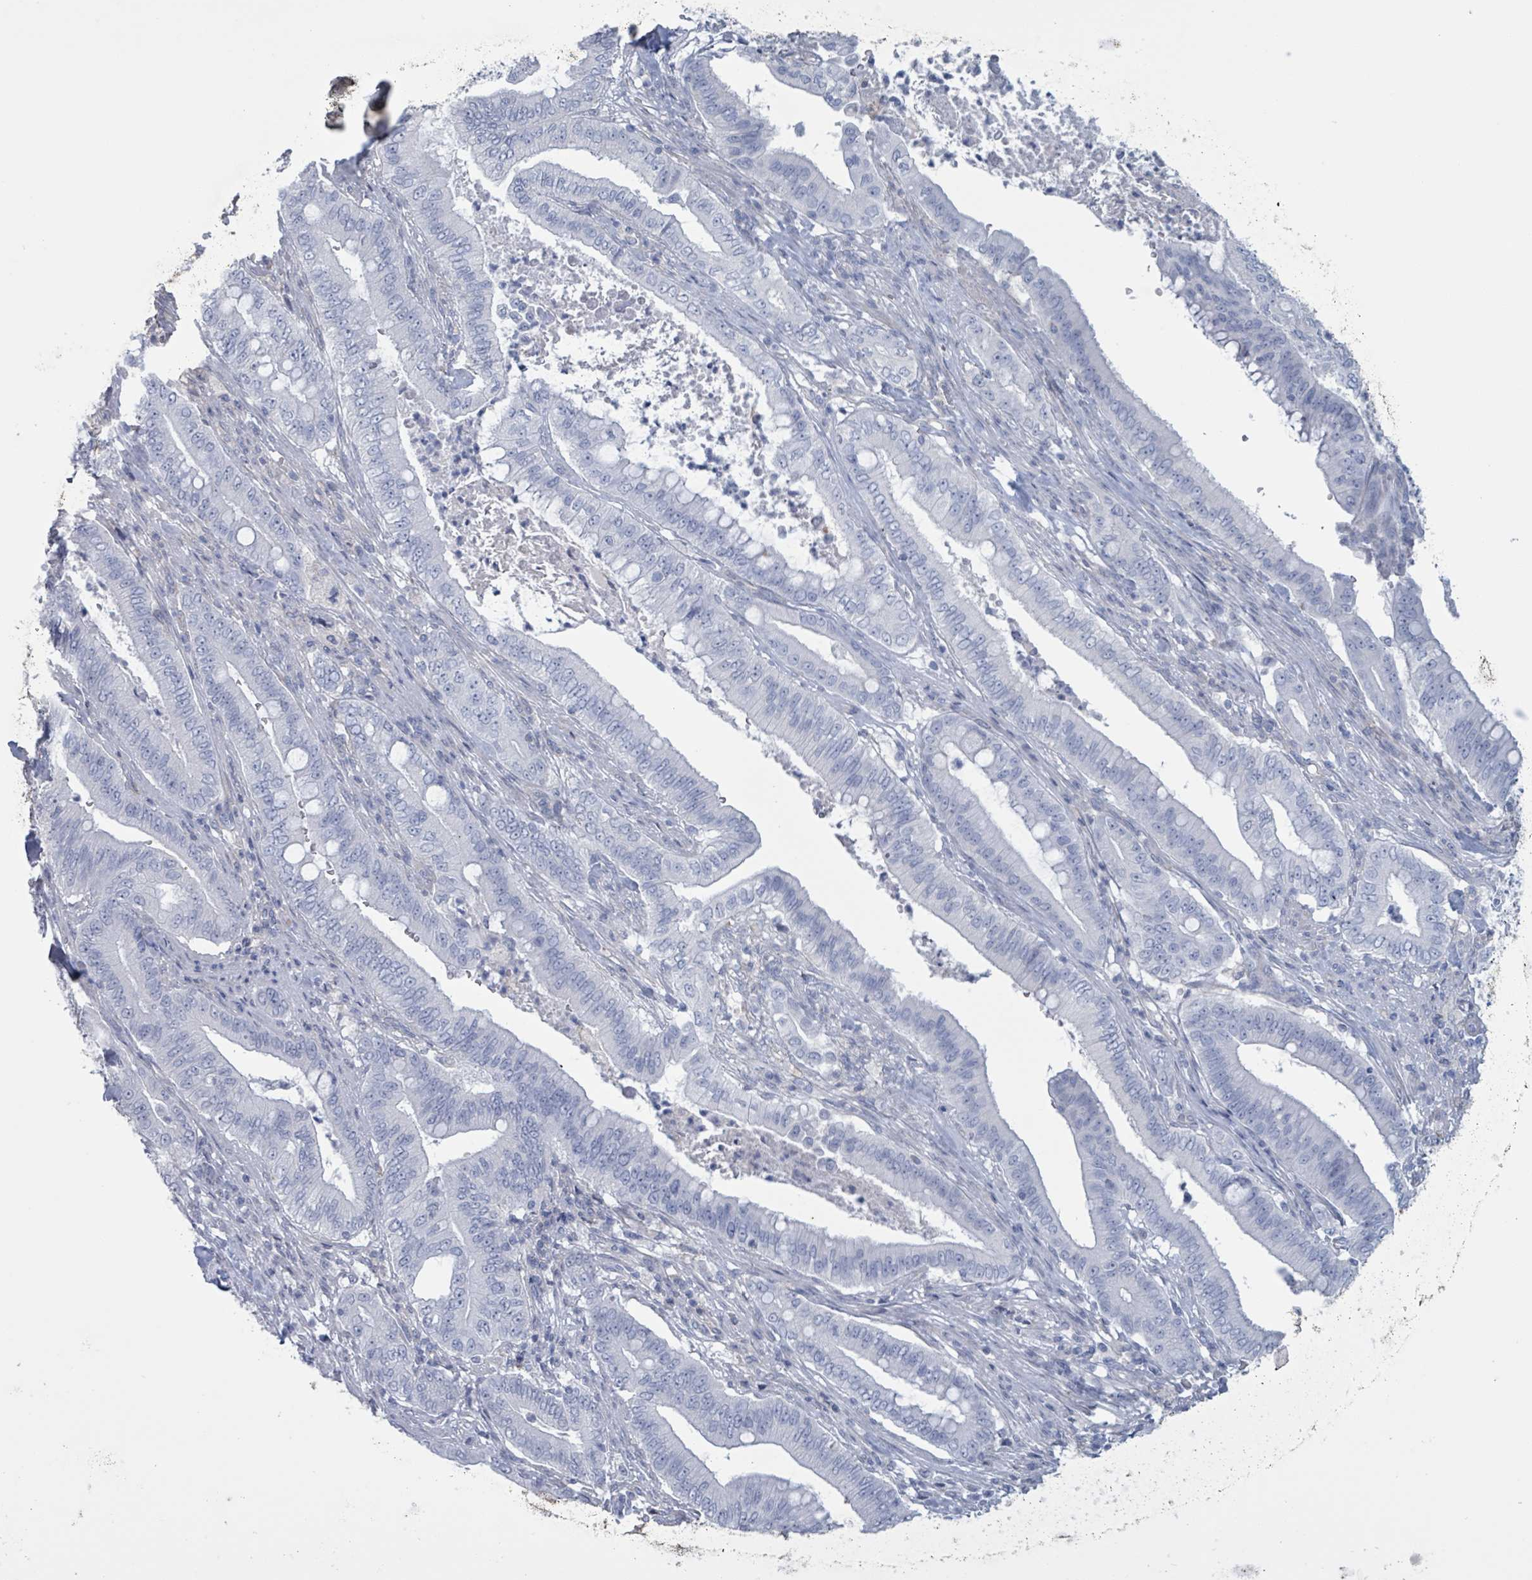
{"staining": {"intensity": "negative", "quantity": "none", "location": "none"}, "tissue": "pancreatic cancer", "cell_type": "Tumor cells", "image_type": "cancer", "snomed": [{"axis": "morphology", "description": "Adenocarcinoma, NOS"}, {"axis": "topography", "description": "Pancreas"}], "caption": "This is a micrograph of immunohistochemistry staining of pancreatic cancer, which shows no expression in tumor cells.", "gene": "CT45A5", "patient": {"sex": "male", "age": 71}}